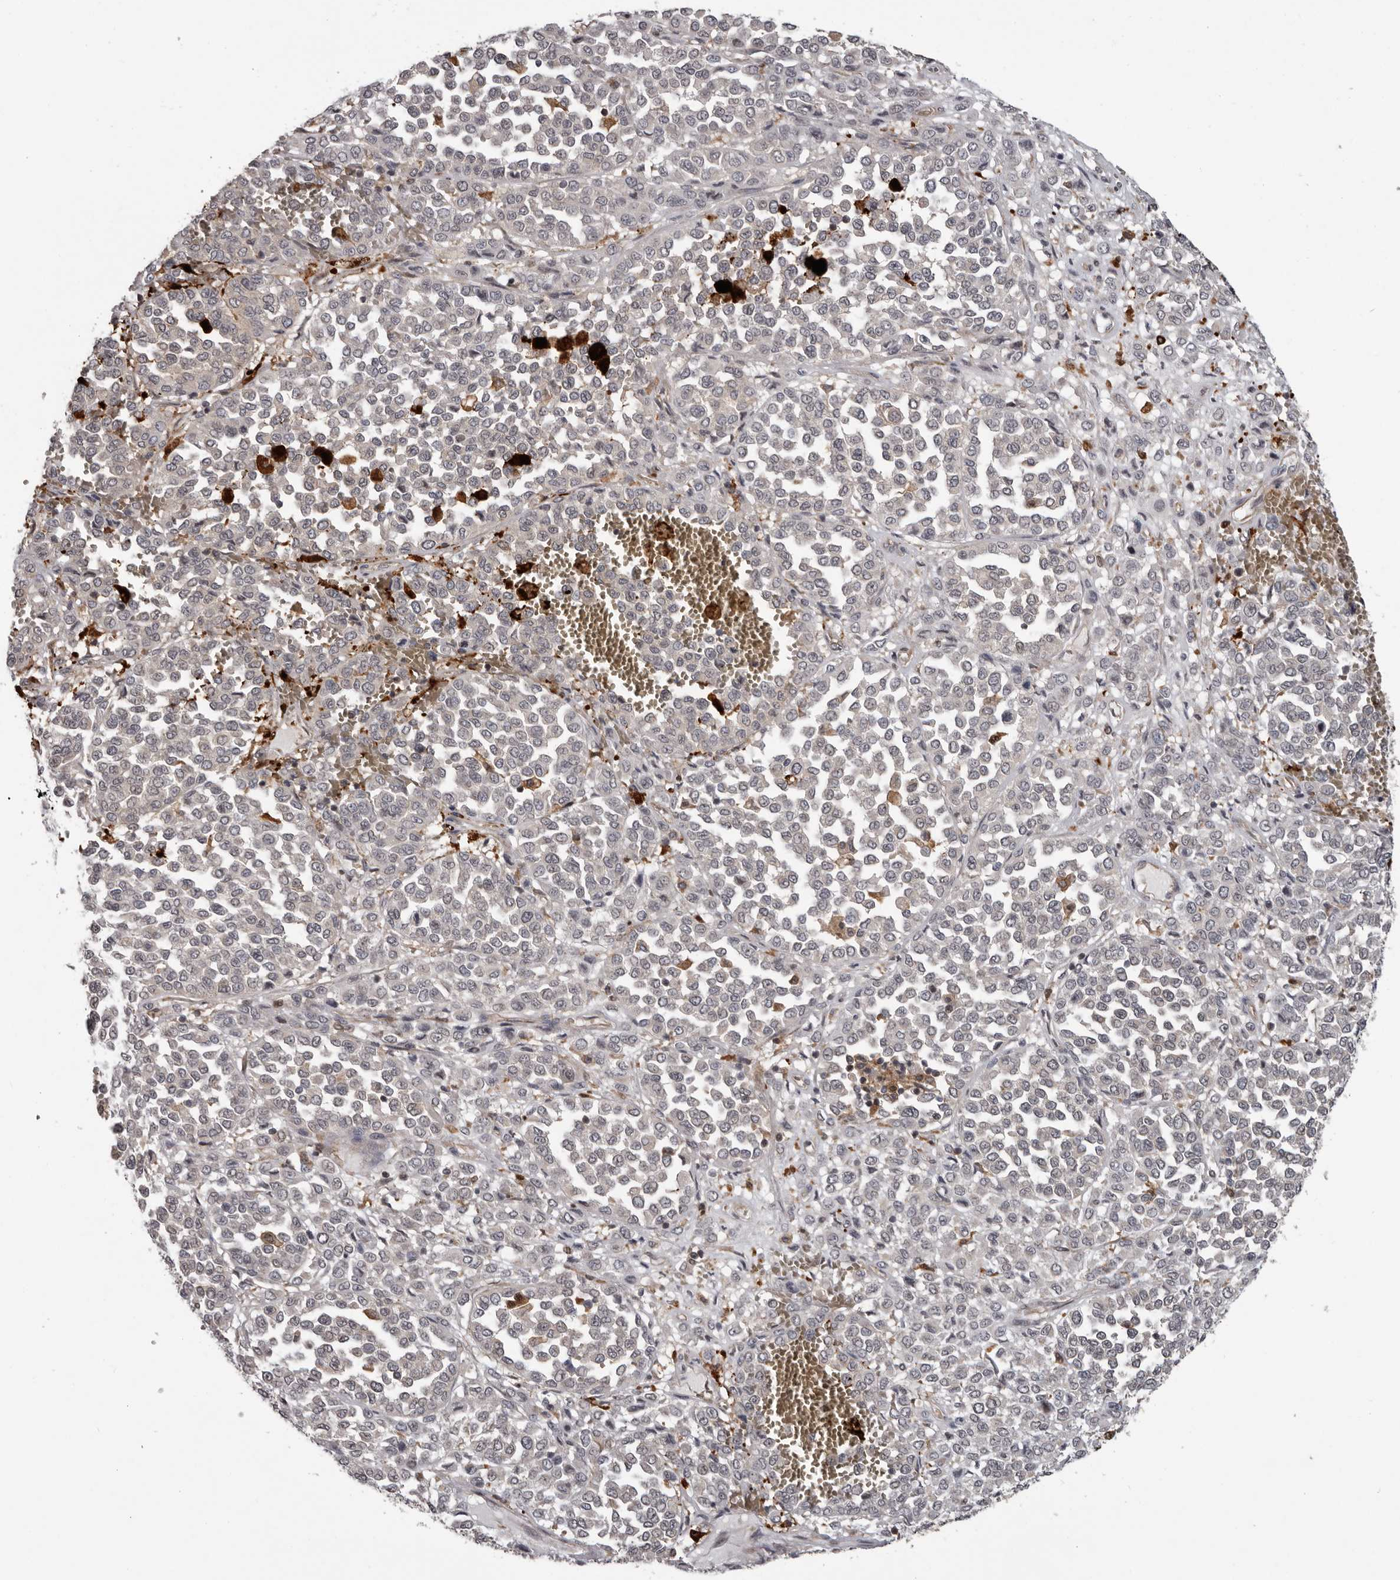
{"staining": {"intensity": "negative", "quantity": "none", "location": "none"}, "tissue": "melanoma", "cell_type": "Tumor cells", "image_type": "cancer", "snomed": [{"axis": "morphology", "description": "Malignant melanoma, Metastatic site"}, {"axis": "topography", "description": "Pancreas"}], "caption": "High magnification brightfield microscopy of malignant melanoma (metastatic site) stained with DAB (3,3'-diaminobenzidine) (brown) and counterstained with hematoxylin (blue): tumor cells show no significant positivity.", "gene": "FGFR4", "patient": {"sex": "female", "age": 30}}